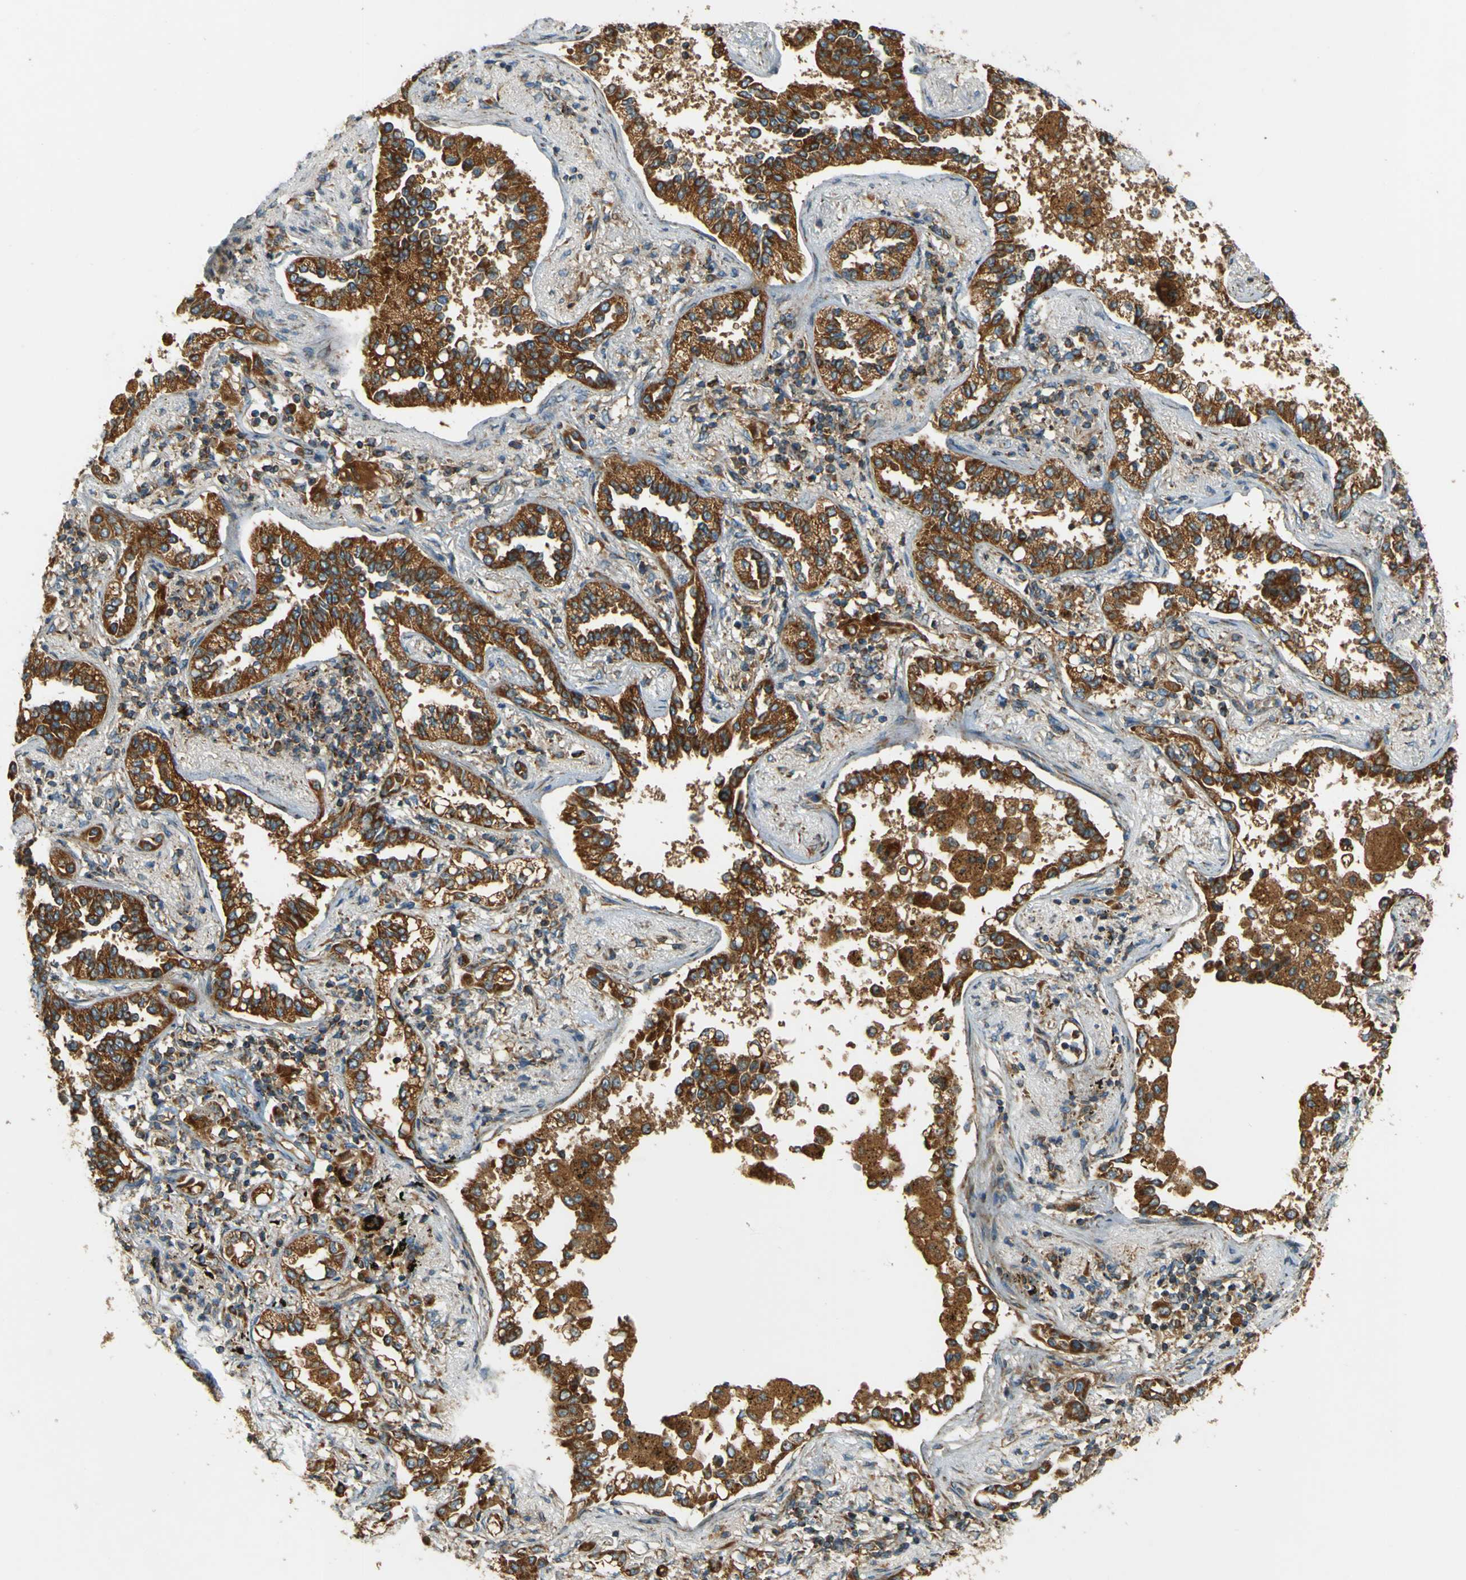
{"staining": {"intensity": "strong", "quantity": ">75%", "location": "cytoplasmic/membranous"}, "tissue": "lung cancer", "cell_type": "Tumor cells", "image_type": "cancer", "snomed": [{"axis": "morphology", "description": "Normal tissue, NOS"}, {"axis": "morphology", "description": "Adenocarcinoma, NOS"}, {"axis": "topography", "description": "Lung"}], "caption": "Human lung cancer (adenocarcinoma) stained with a protein marker shows strong staining in tumor cells.", "gene": "DNAJC5", "patient": {"sex": "male", "age": 59}}